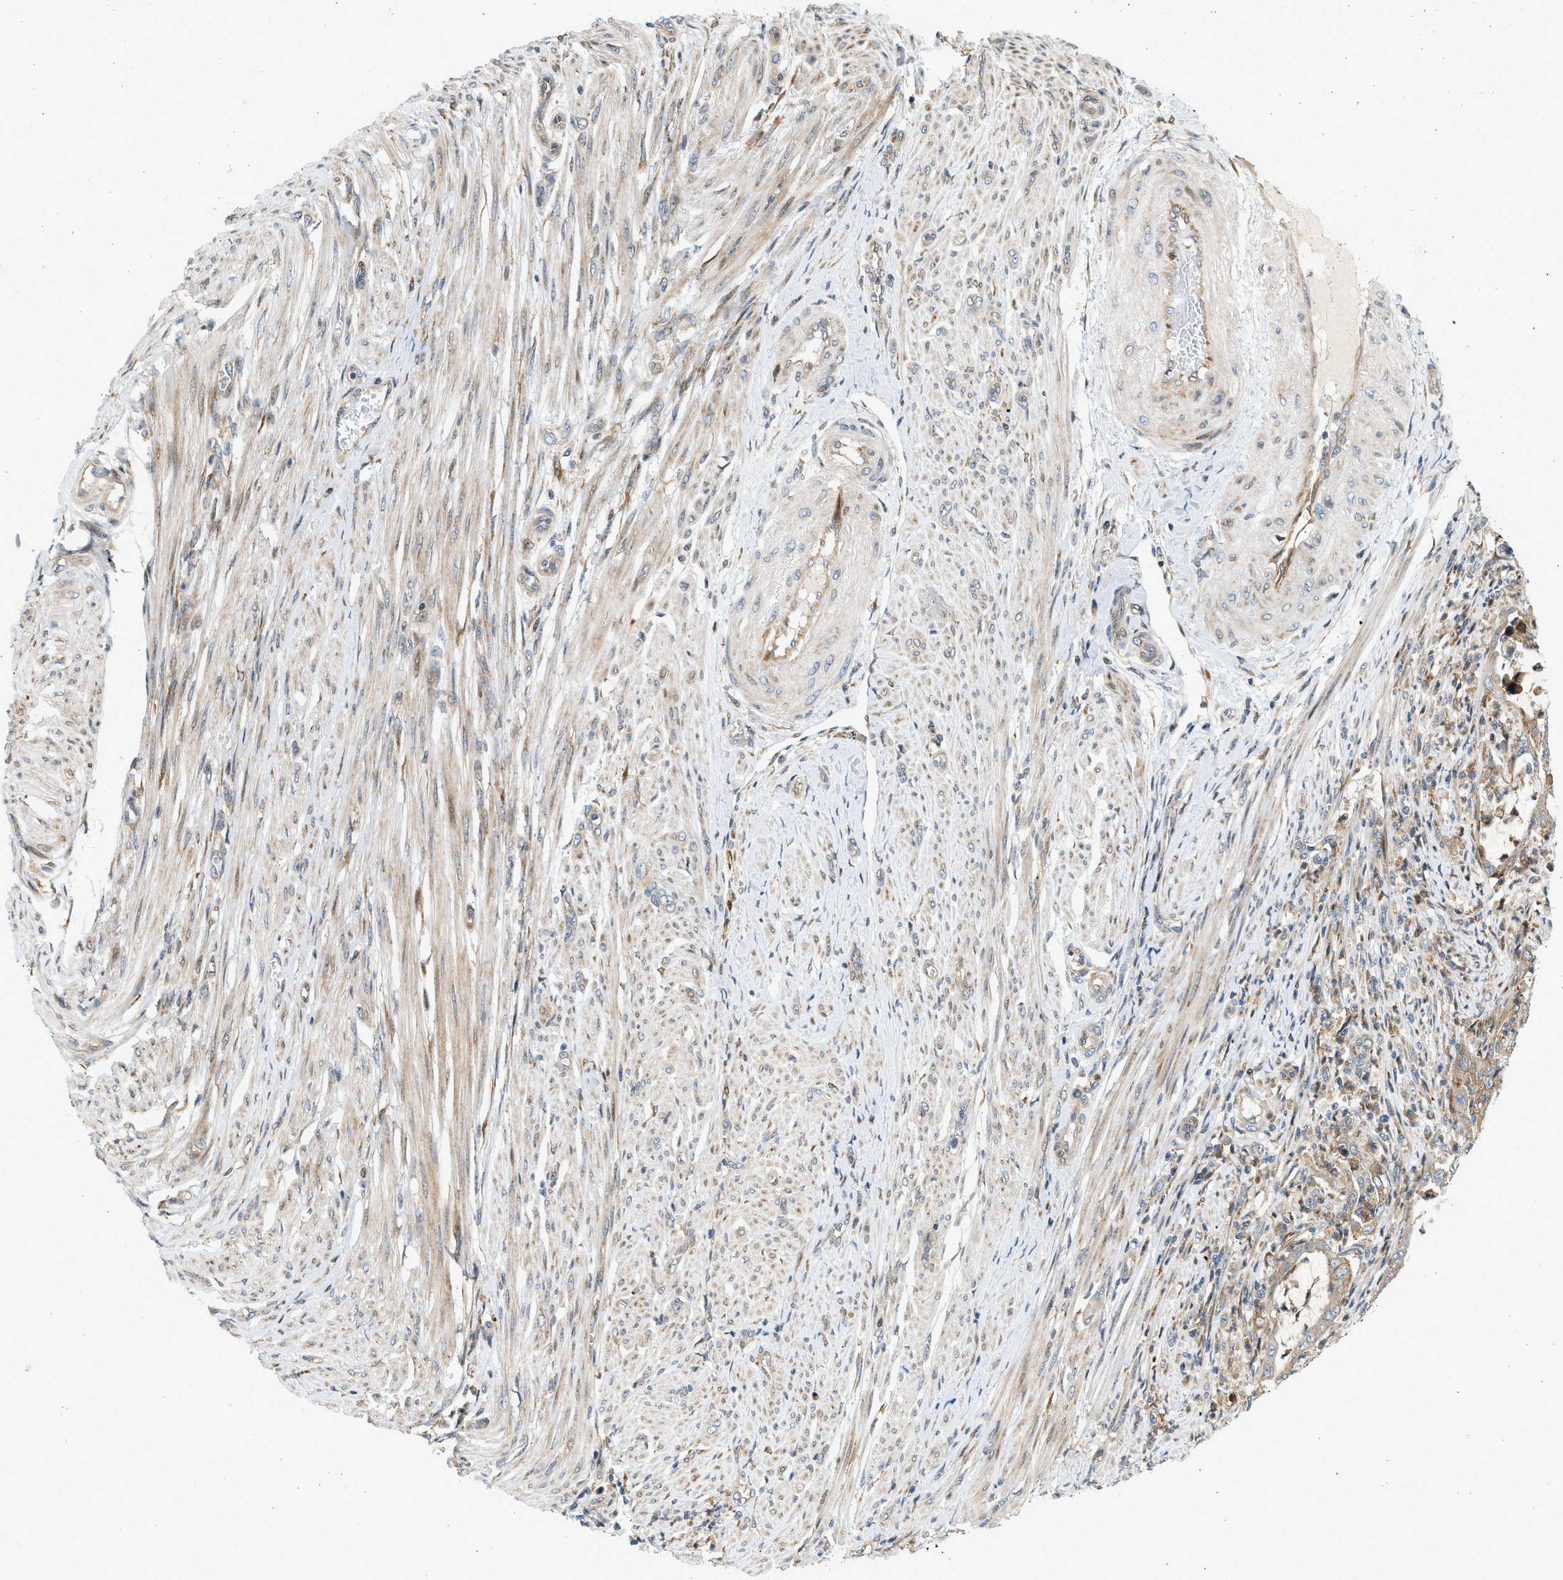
{"staining": {"intensity": "weak", "quantity": "25%-75%", "location": "cytoplasmic/membranous"}, "tissue": "endometrial cancer", "cell_type": "Tumor cells", "image_type": "cancer", "snomed": [{"axis": "morphology", "description": "Adenocarcinoma, NOS"}, {"axis": "topography", "description": "Endometrium"}], "caption": "Immunohistochemistry image of neoplastic tissue: human endometrial adenocarcinoma stained using immunohistochemistry demonstrates low levels of weak protein expression localized specifically in the cytoplasmic/membranous of tumor cells, appearing as a cytoplasmic/membranous brown color.", "gene": "NRSN2", "patient": {"sex": "female", "age": 70}}